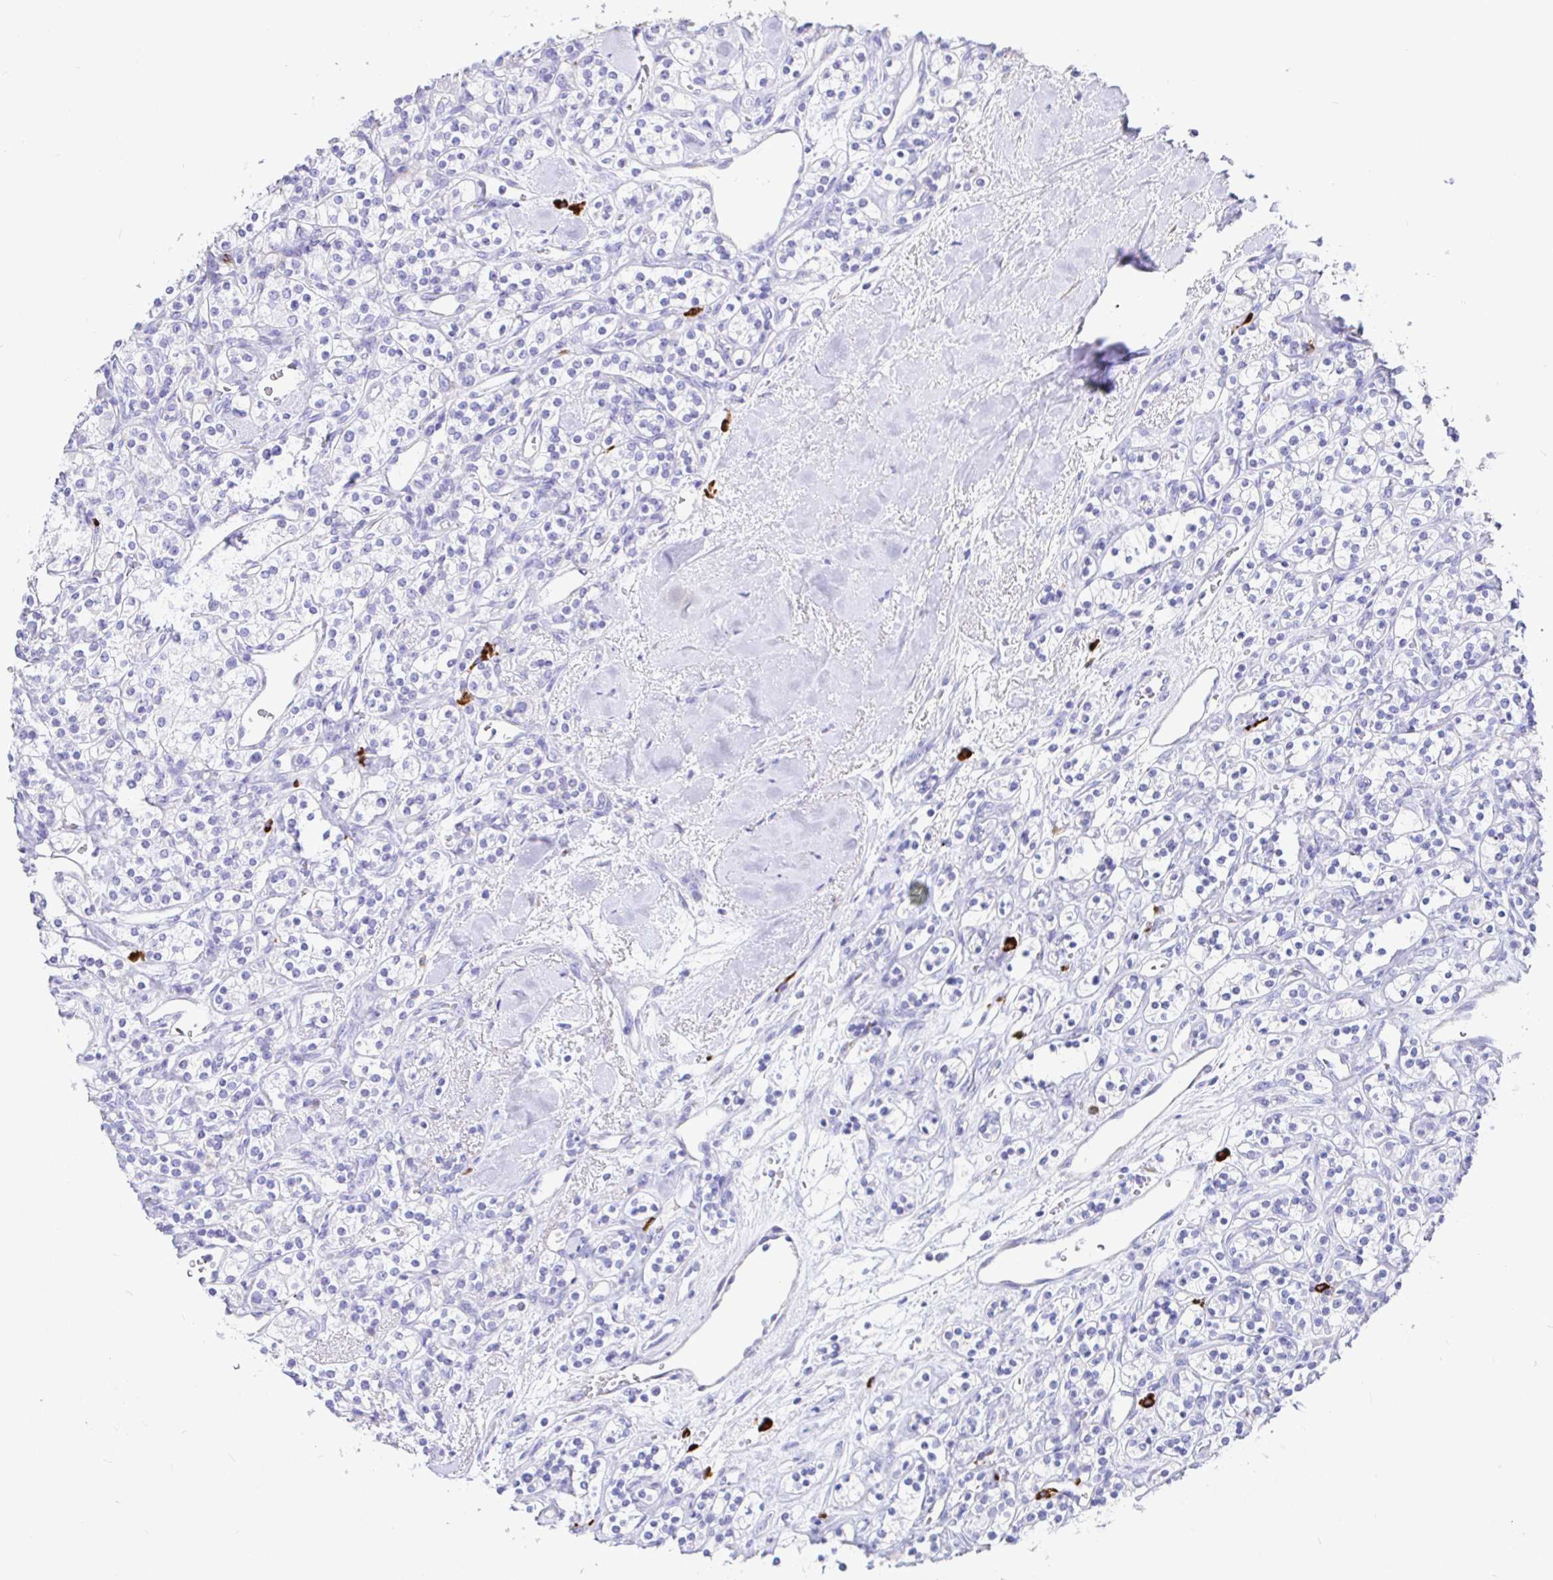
{"staining": {"intensity": "negative", "quantity": "none", "location": "none"}, "tissue": "renal cancer", "cell_type": "Tumor cells", "image_type": "cancer", "snomed": [{"axis": "morphology", "description": "Adenocarcinoma, NOS"}, {"axis": "topography", "description": "Kidney"}], "caption": "Tumor cells show no significant staining in renal cancer (adenocarcinoma).", "gene": "CCDC62", "patient": {"sex": "male", "age": 77}}